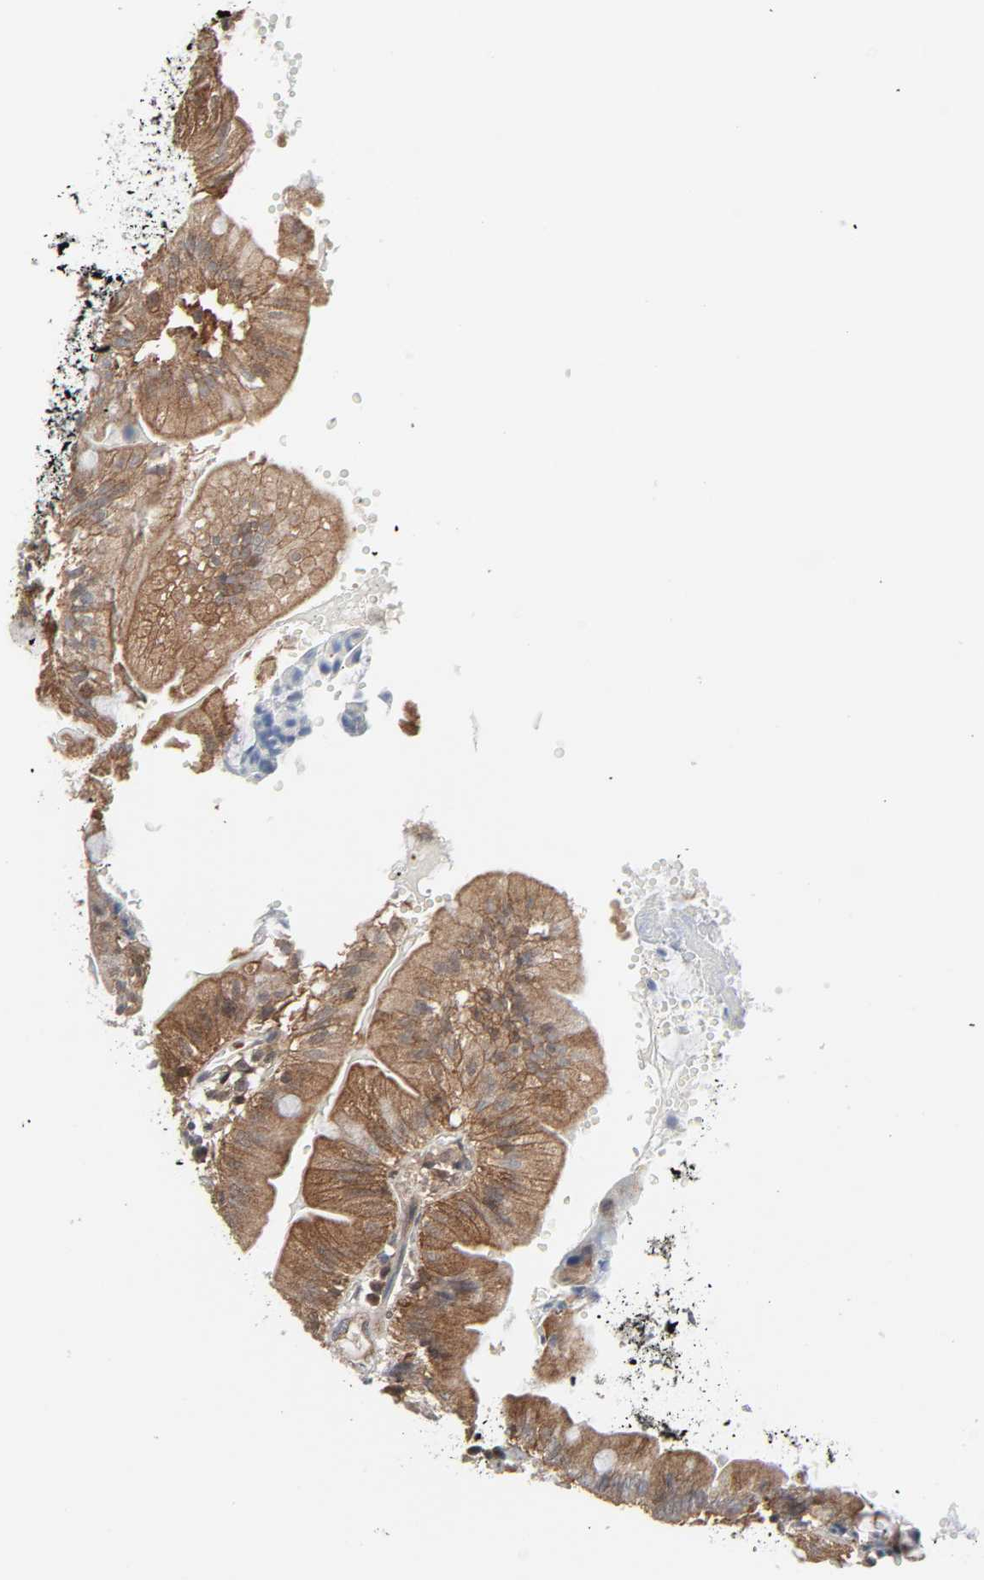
{"staining": {"intensity": "strong", "quantity": ">75%", "location": "cytoplasmic/membranous"}, "tissue": "small intestine", "cell_type": "Glandular cells", "image_type": "normal", "snomed": [{"axis": "morphology", "description": "Normal tissue, NOS"}, {"axis": "topography", "description": "Small intestine"}], "caption": "IHC (DAB) staining of normal human small intestine reveals strong cytoplasmic/membranous protein positivity in approximately >75% of glandular cells. (DAB IHC with brightfield microscopy, high magnification).", "gene": "GSK3A", "patient": {"sex": "male", "age": 71}}